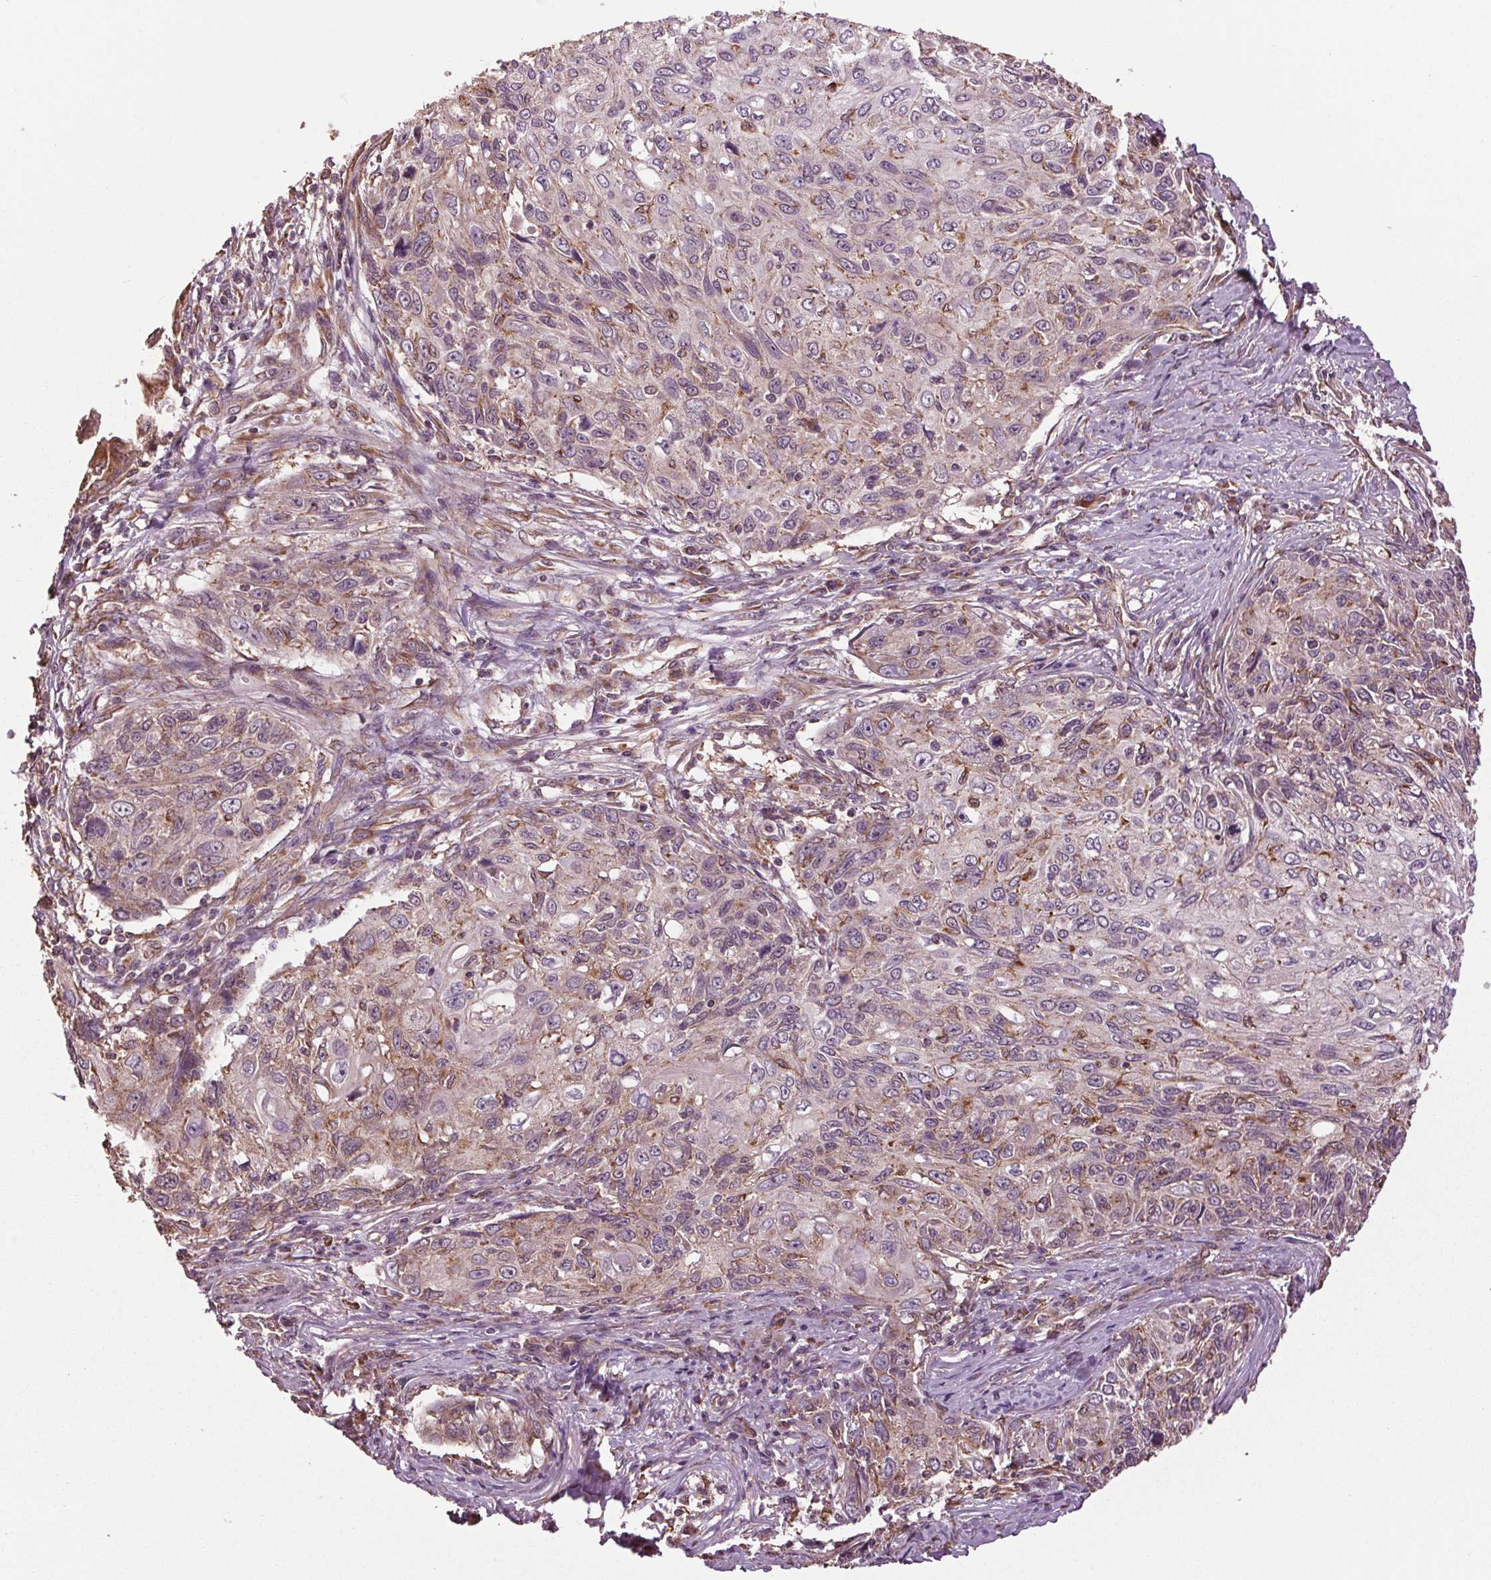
{"staining": {"intensity": "weak", "quantity": "<25%", "location": "cytoplasmic/membranous"}, "tissue": "skin cancer", "cell_type": "Tumor cells", "image_type": "cancer", "snomed": [{"axis": "morphology", "description": "Squamous cell carcinoma, NOS"}, {"axis": "topography", "description": "Skin"}], "caption": "Skin squamous cell carcinoma stained for a protein using immunohistochemistry (IHC) reveals no staining tumor cells.", "gene": "RNPEP", "patient": {"sex": "male", "age": 92}}